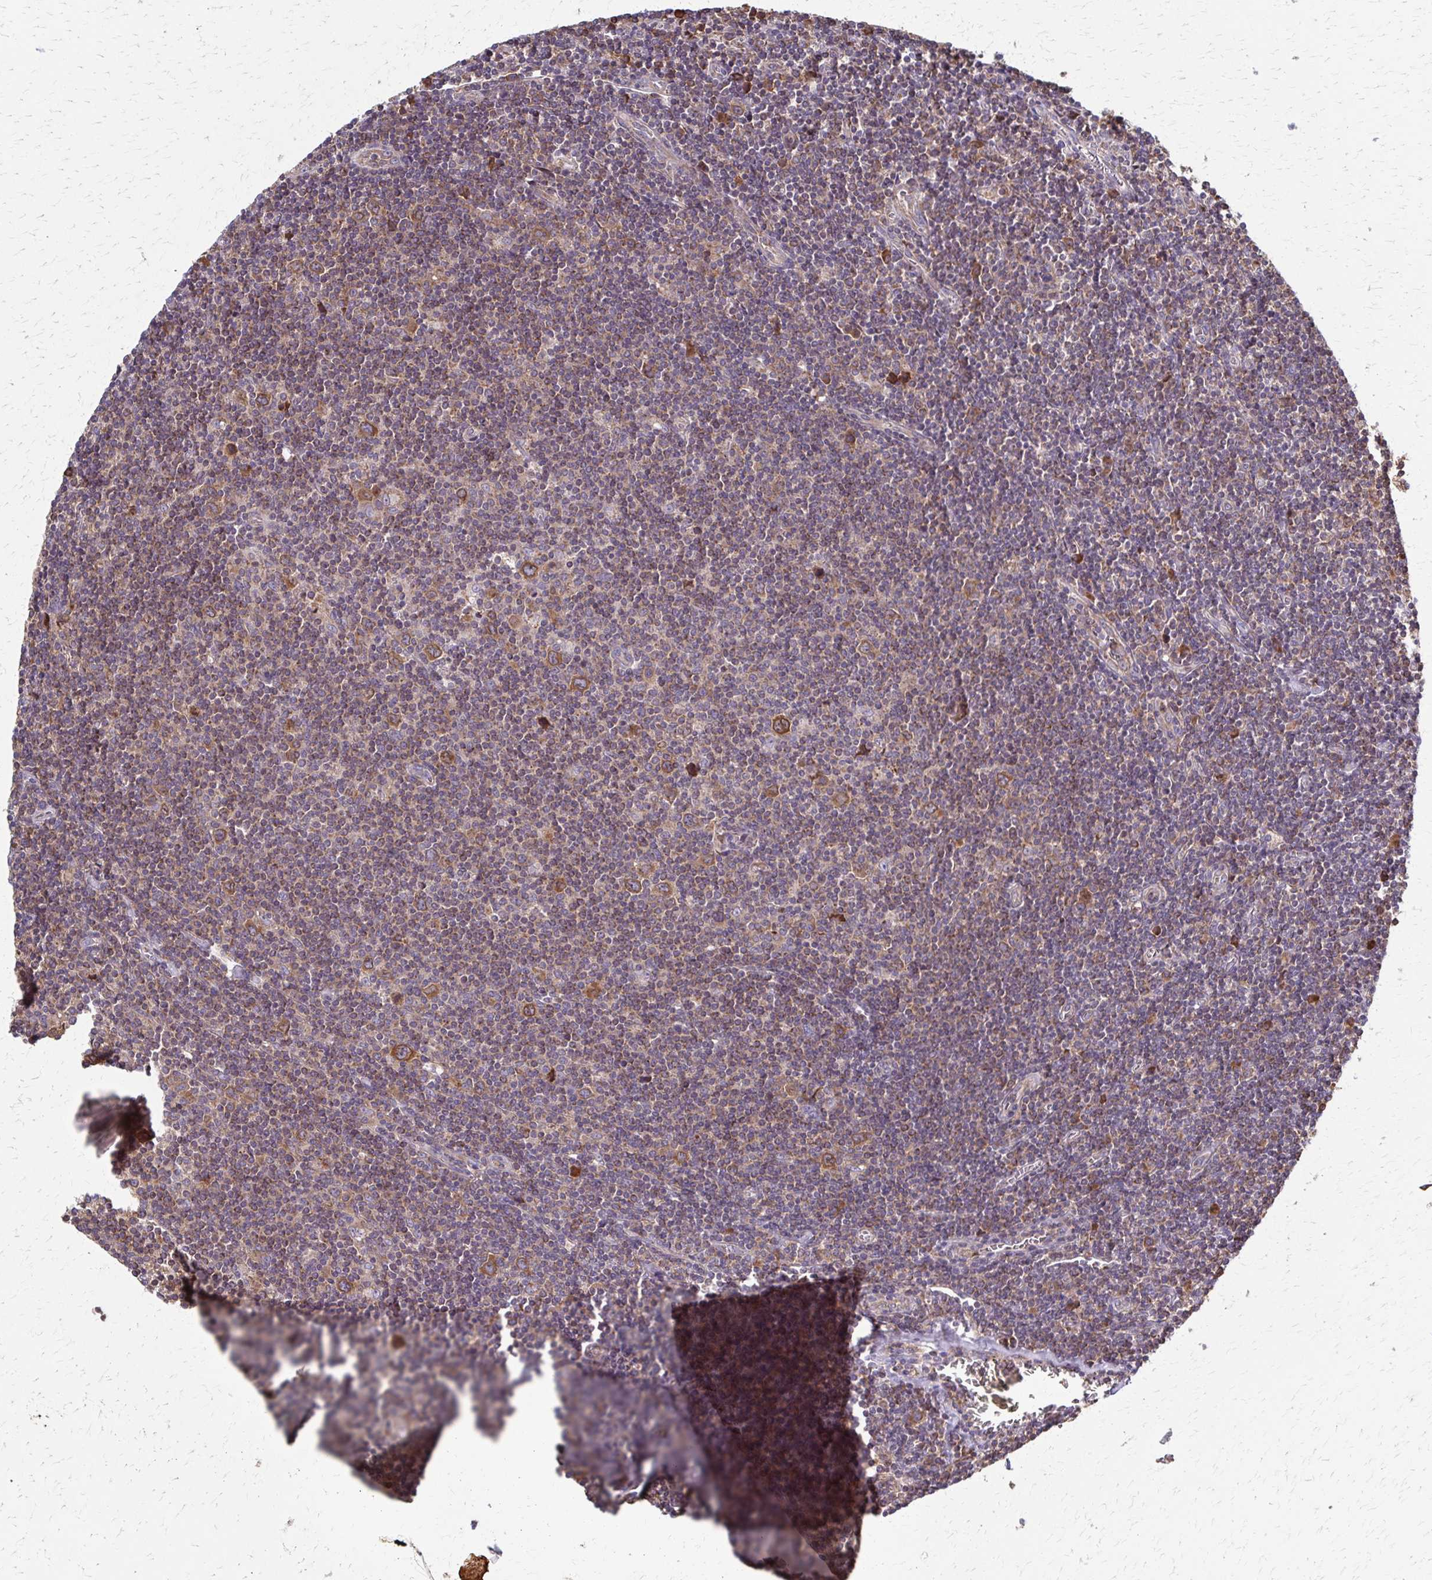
{"staining": {"intensity": "moderate", "quantity": "25%-75%", "location": "cytoplasmic/membranous"}, "tissue": "lymphoma", "cell_type": "Tumor cells", "image_type": "cancer", "snomed": [{"axis": "morphology", "description": "Hodgkin's disease, NOS"}, {"axis": "topography", "description": "Lymph node"}], "caption": "This histopathology image displays Hodgkin's disease stained with immunohistochemistry (IHC) to label a protein in brown. The cytoplasmic/membranous of tumor cells show moderate positivity for the protein. Nuclei are counter-stained blue.", "gene": "EEF2", "patient": {"sex": "male", "age": 40}}